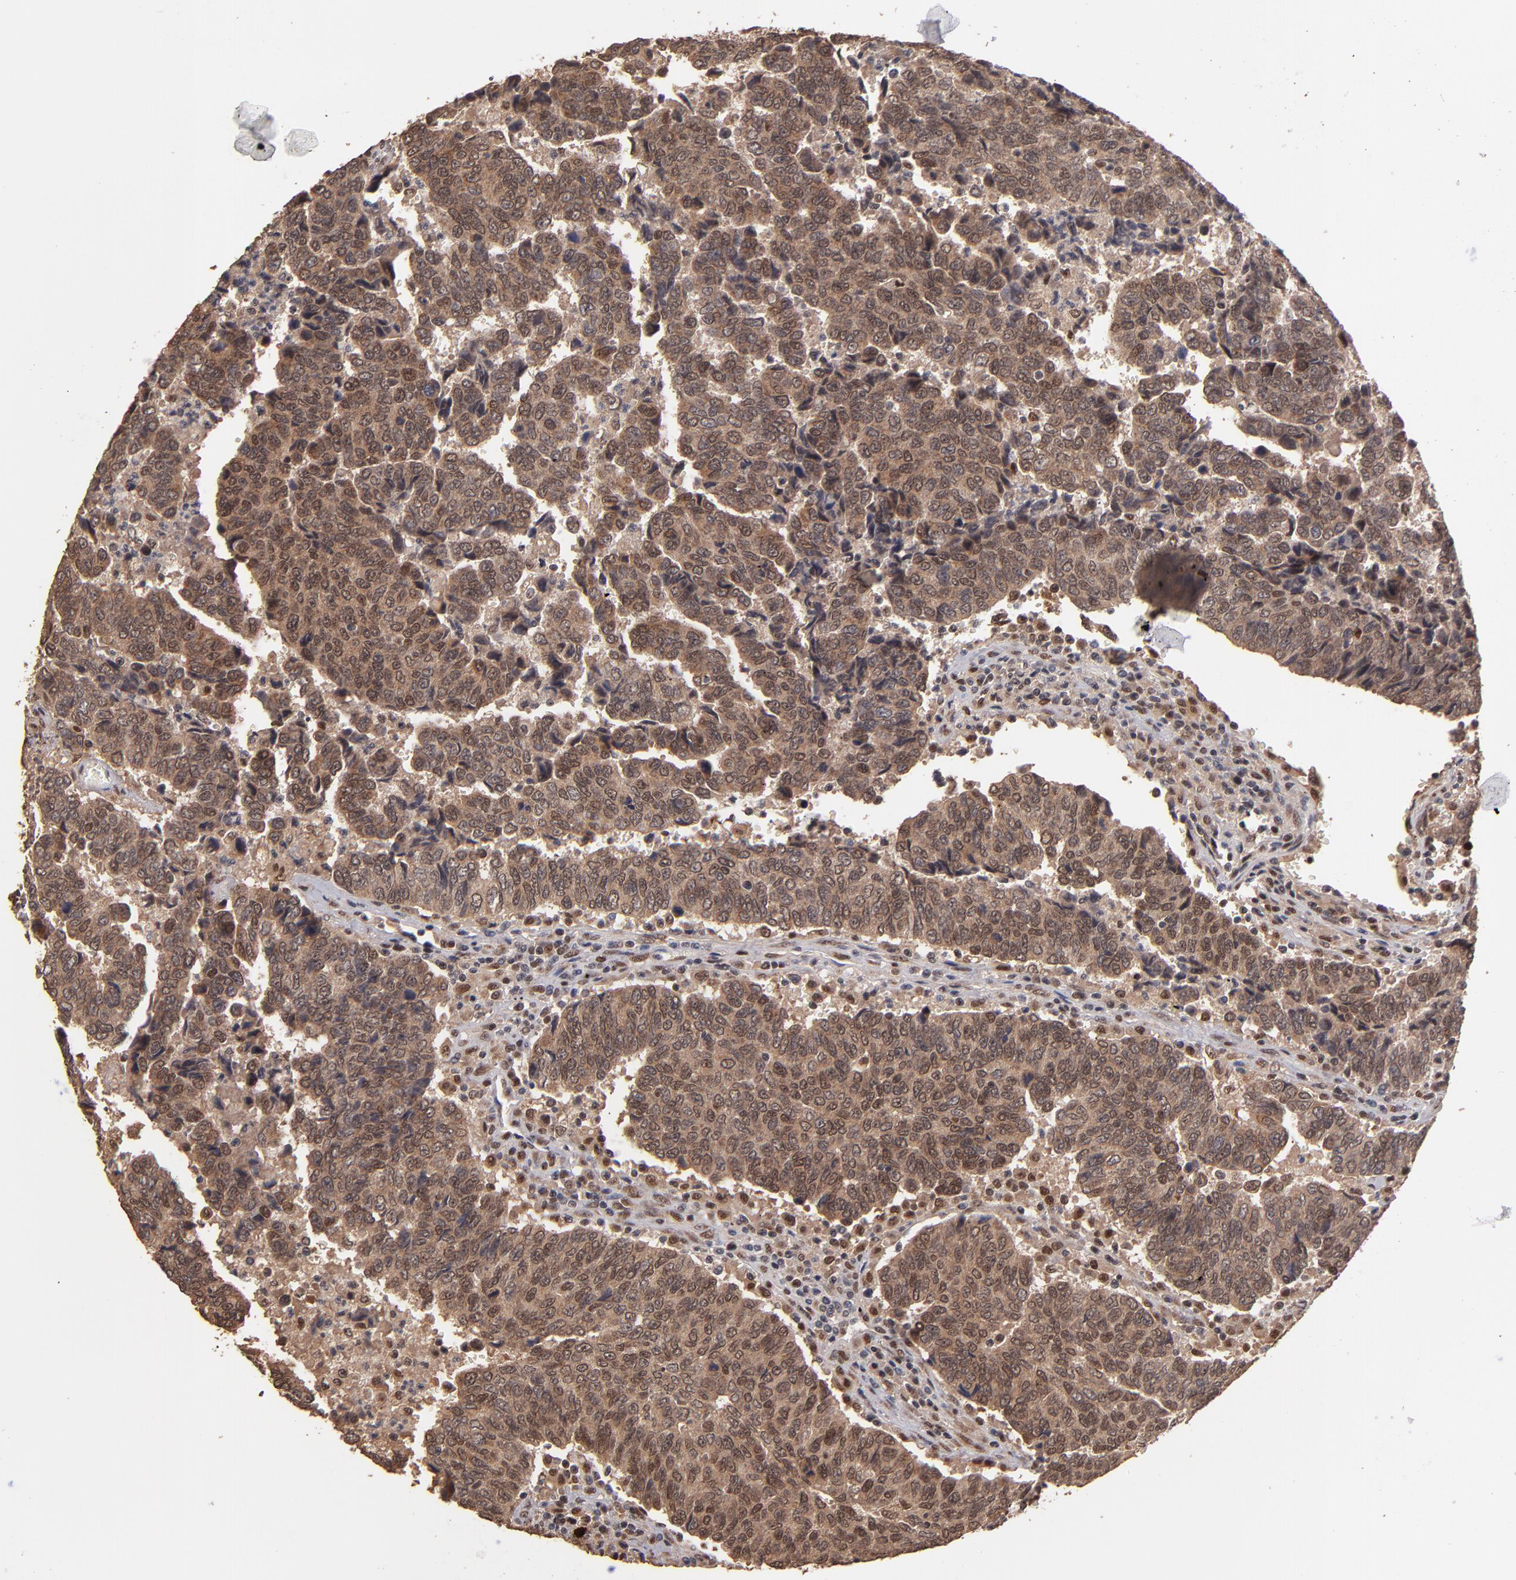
{"staining": {"intensity": "weak", "quantity": ">75%", "location": "cytoplasmic/membranous,nuclear"}, "tissue": "urothelial cancer", "cell_type": "Tumor cells", "image_type": "cancer", "snomed": [{"axis": "morphology", "description": "Urothelial carcinoma, High grade"}, {"axis": "topography", "description": "Urinary bladder"}], "caption": "Weak cytoplasmic/membranous and nuclear expression is present in about >75% of tumor cells in urothelial cancer.", "gene": "EAPP", "patient": {"sex": "male", "age": 86}}